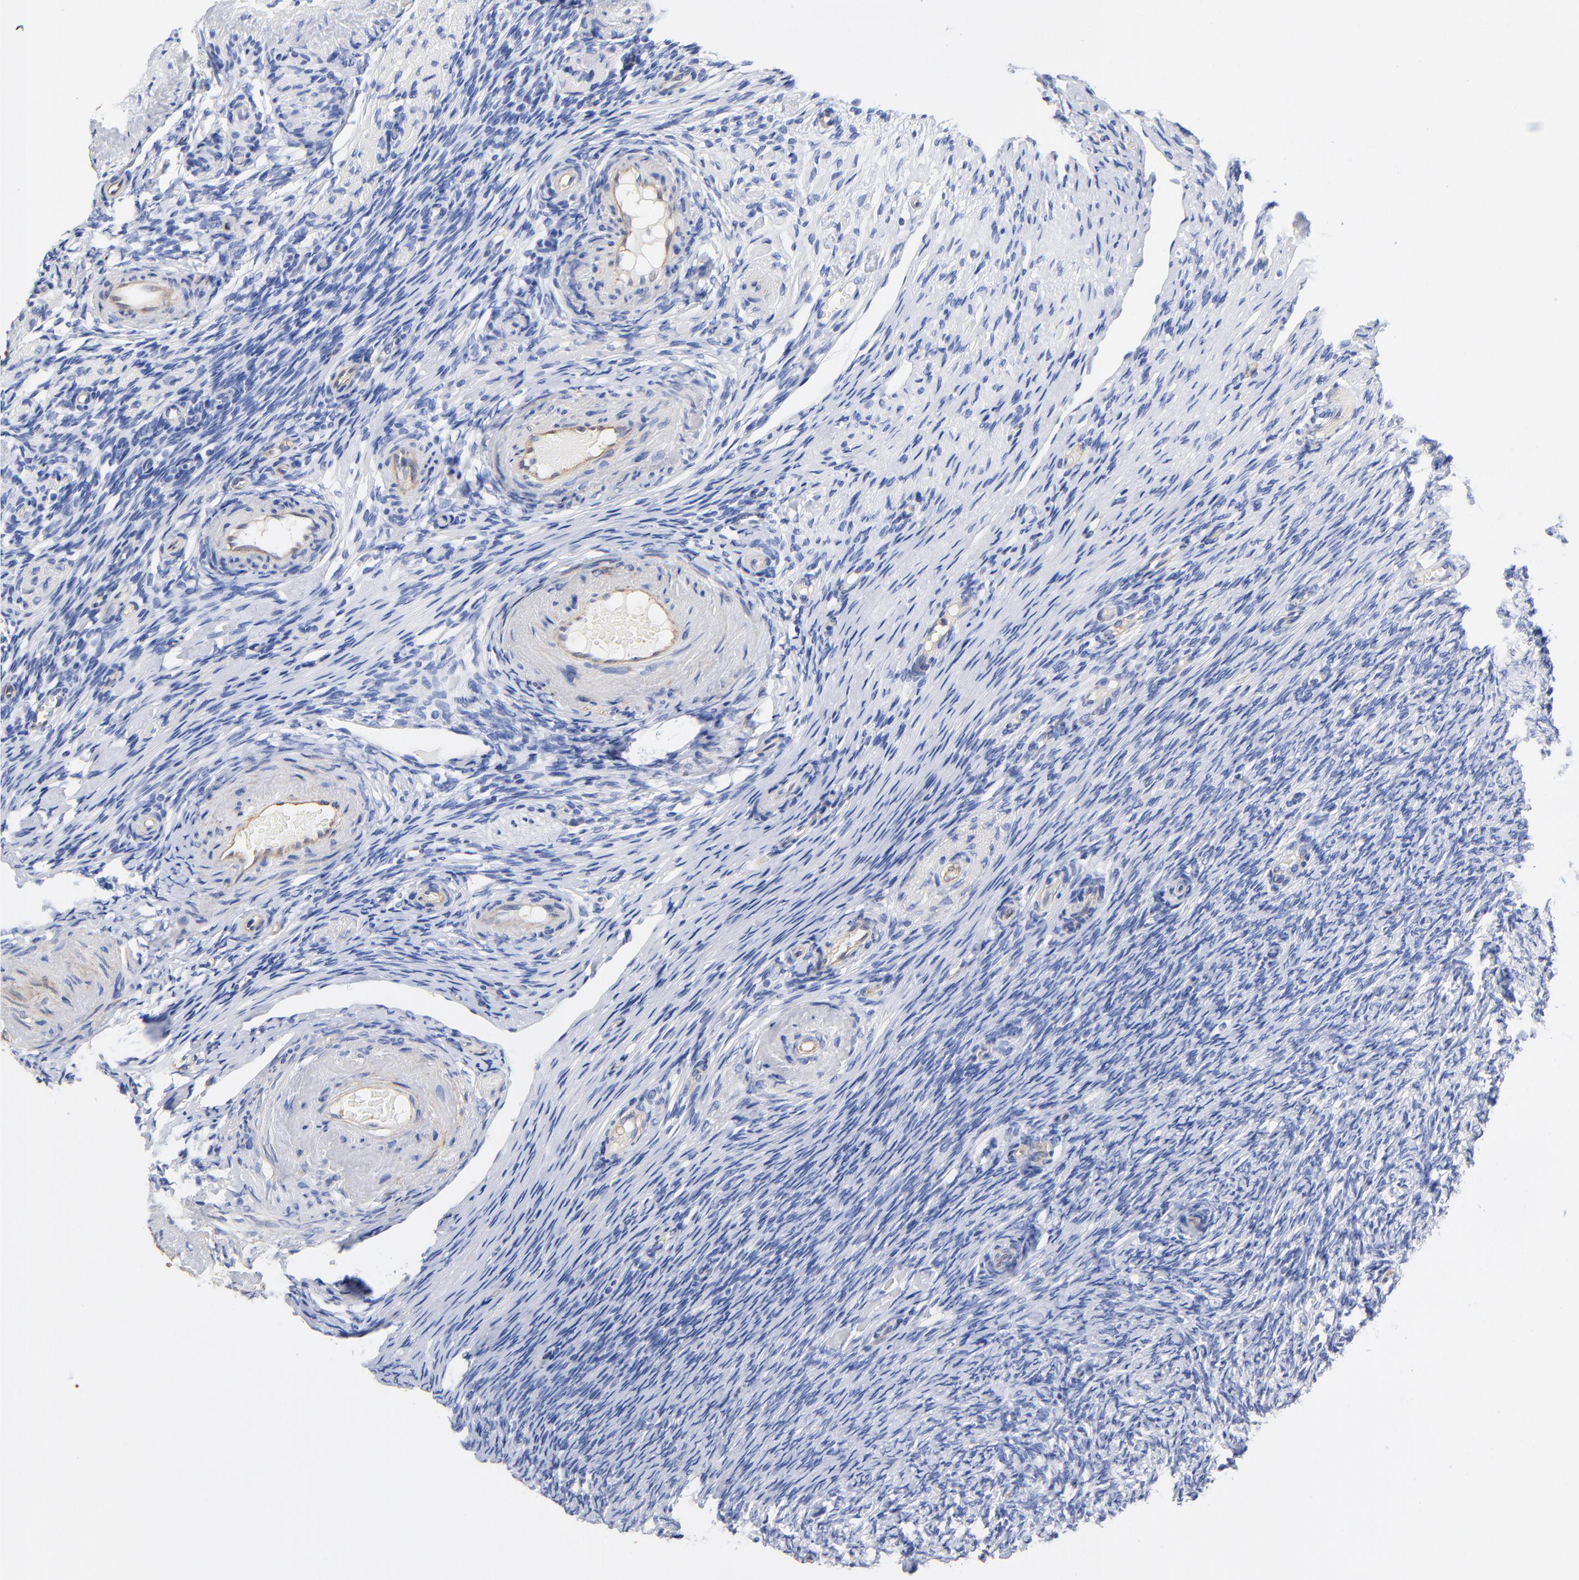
{"staining": {"intensity": "negative", "quantity": "none", "location": "none"}, "tissue": "ovary", "cell_type": "Ovarian stroma cells", "image_type": "normal", "snomed": [{"axis": "morphology", "description": "Normal tissue, NOS"}, {"axis": "topography", "description": "Ovary"}], "caption": "Immunohistochemical staining of benign ovary demonstrates no significant staining in ovarian stroma cells.", "gene": "TAGLN2", "patient": {"sex": "female", "age": 60}}